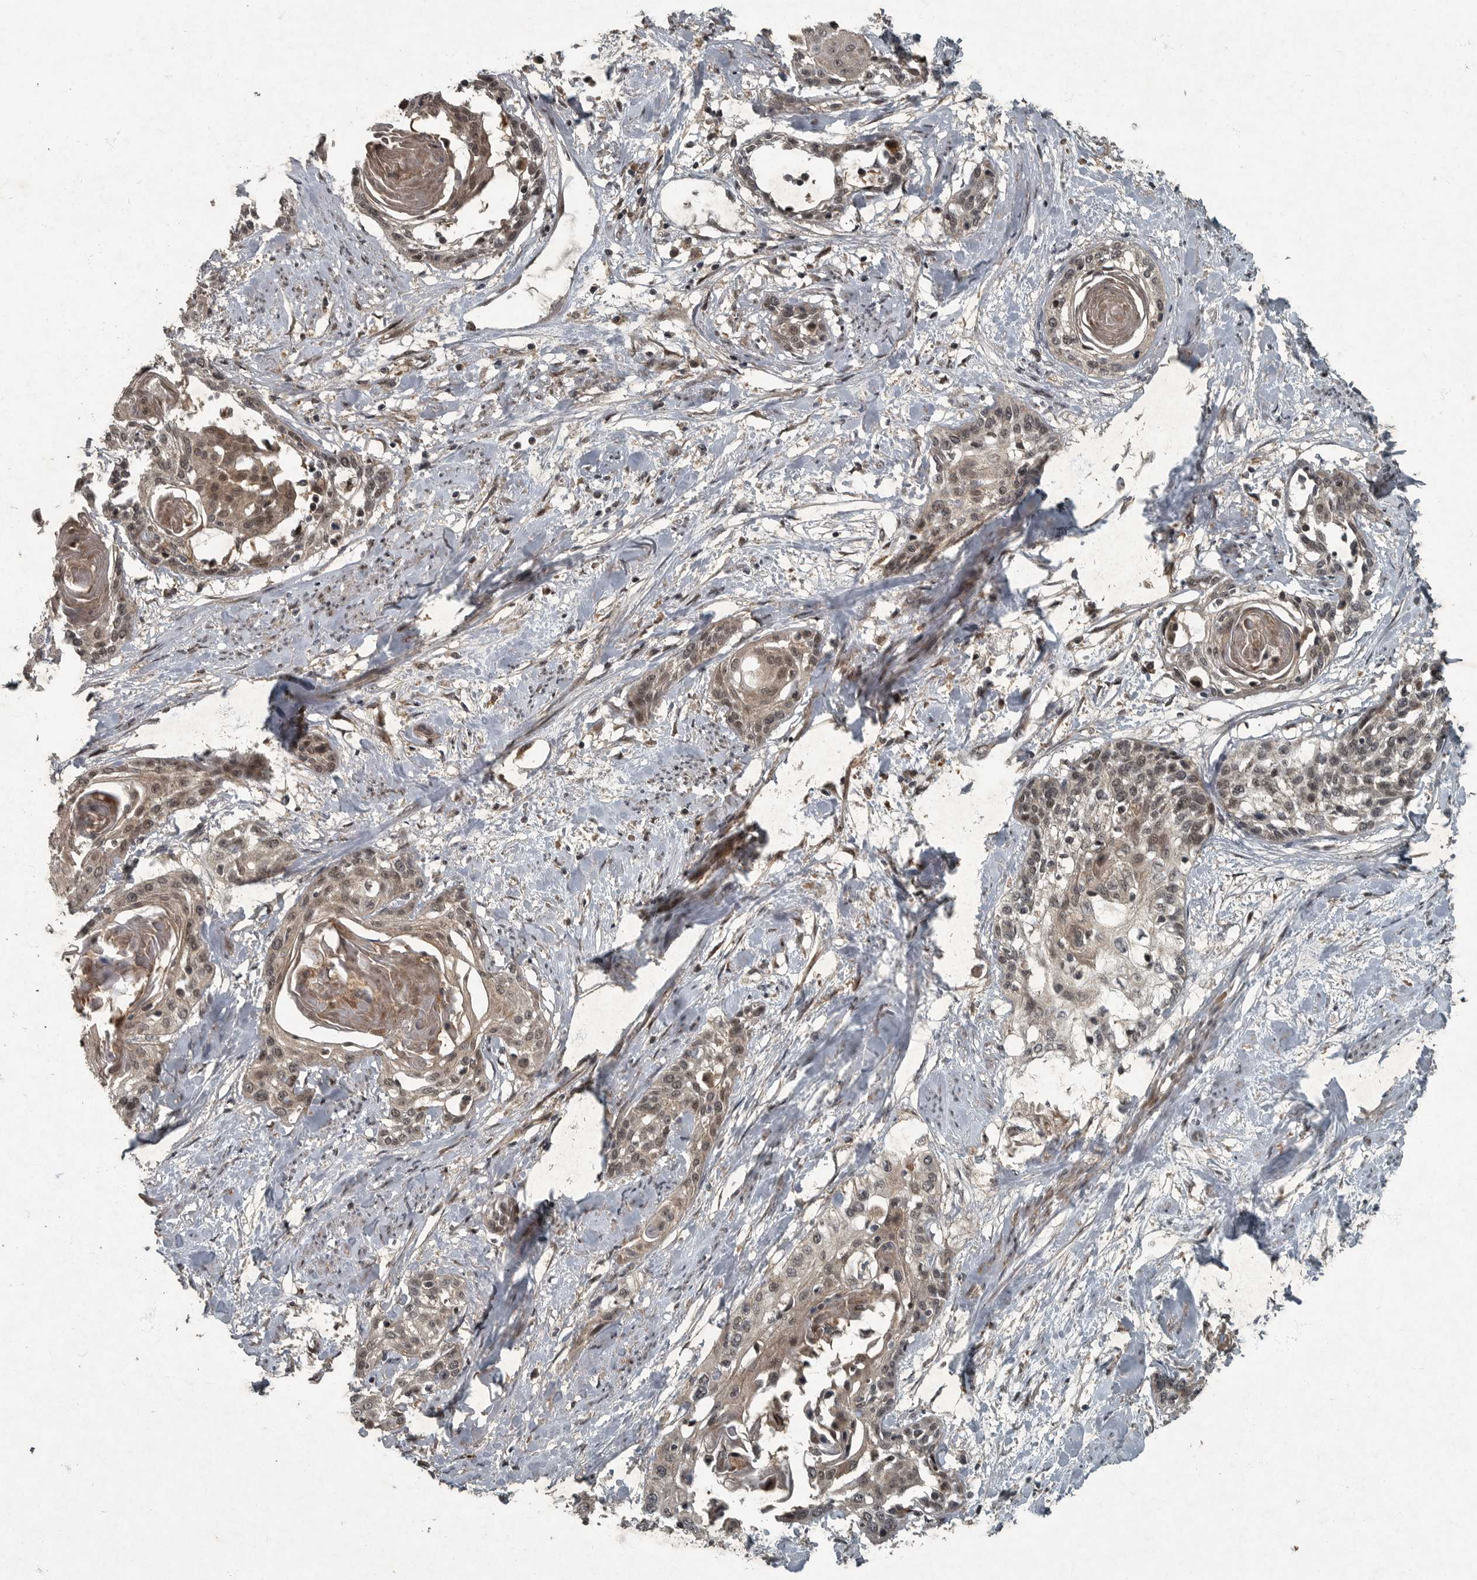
{"staining": {"intensity": "weak", "quantity": ">75%", "location": "cytoplasmic/membranous,nuclear"}, "tissue": "cervical cancer", "cell_type": "Tumor cells", "image_type": "cancer", "snomed": [{"axis": "morphology", "description": "Squamous cell carcinoma, NOS"}, {"axis": "topography", "description": "Cervix"}], "caption": "Weak cytoplasmic/membranous and nuclear positivity for a protein is appreciated in about >75% of tumor cells of squamous cell carcinoma (cervical) using immunohistochemistry.", "gene": "FOXO1", "patient": {"sex": "female", "age": 57}}